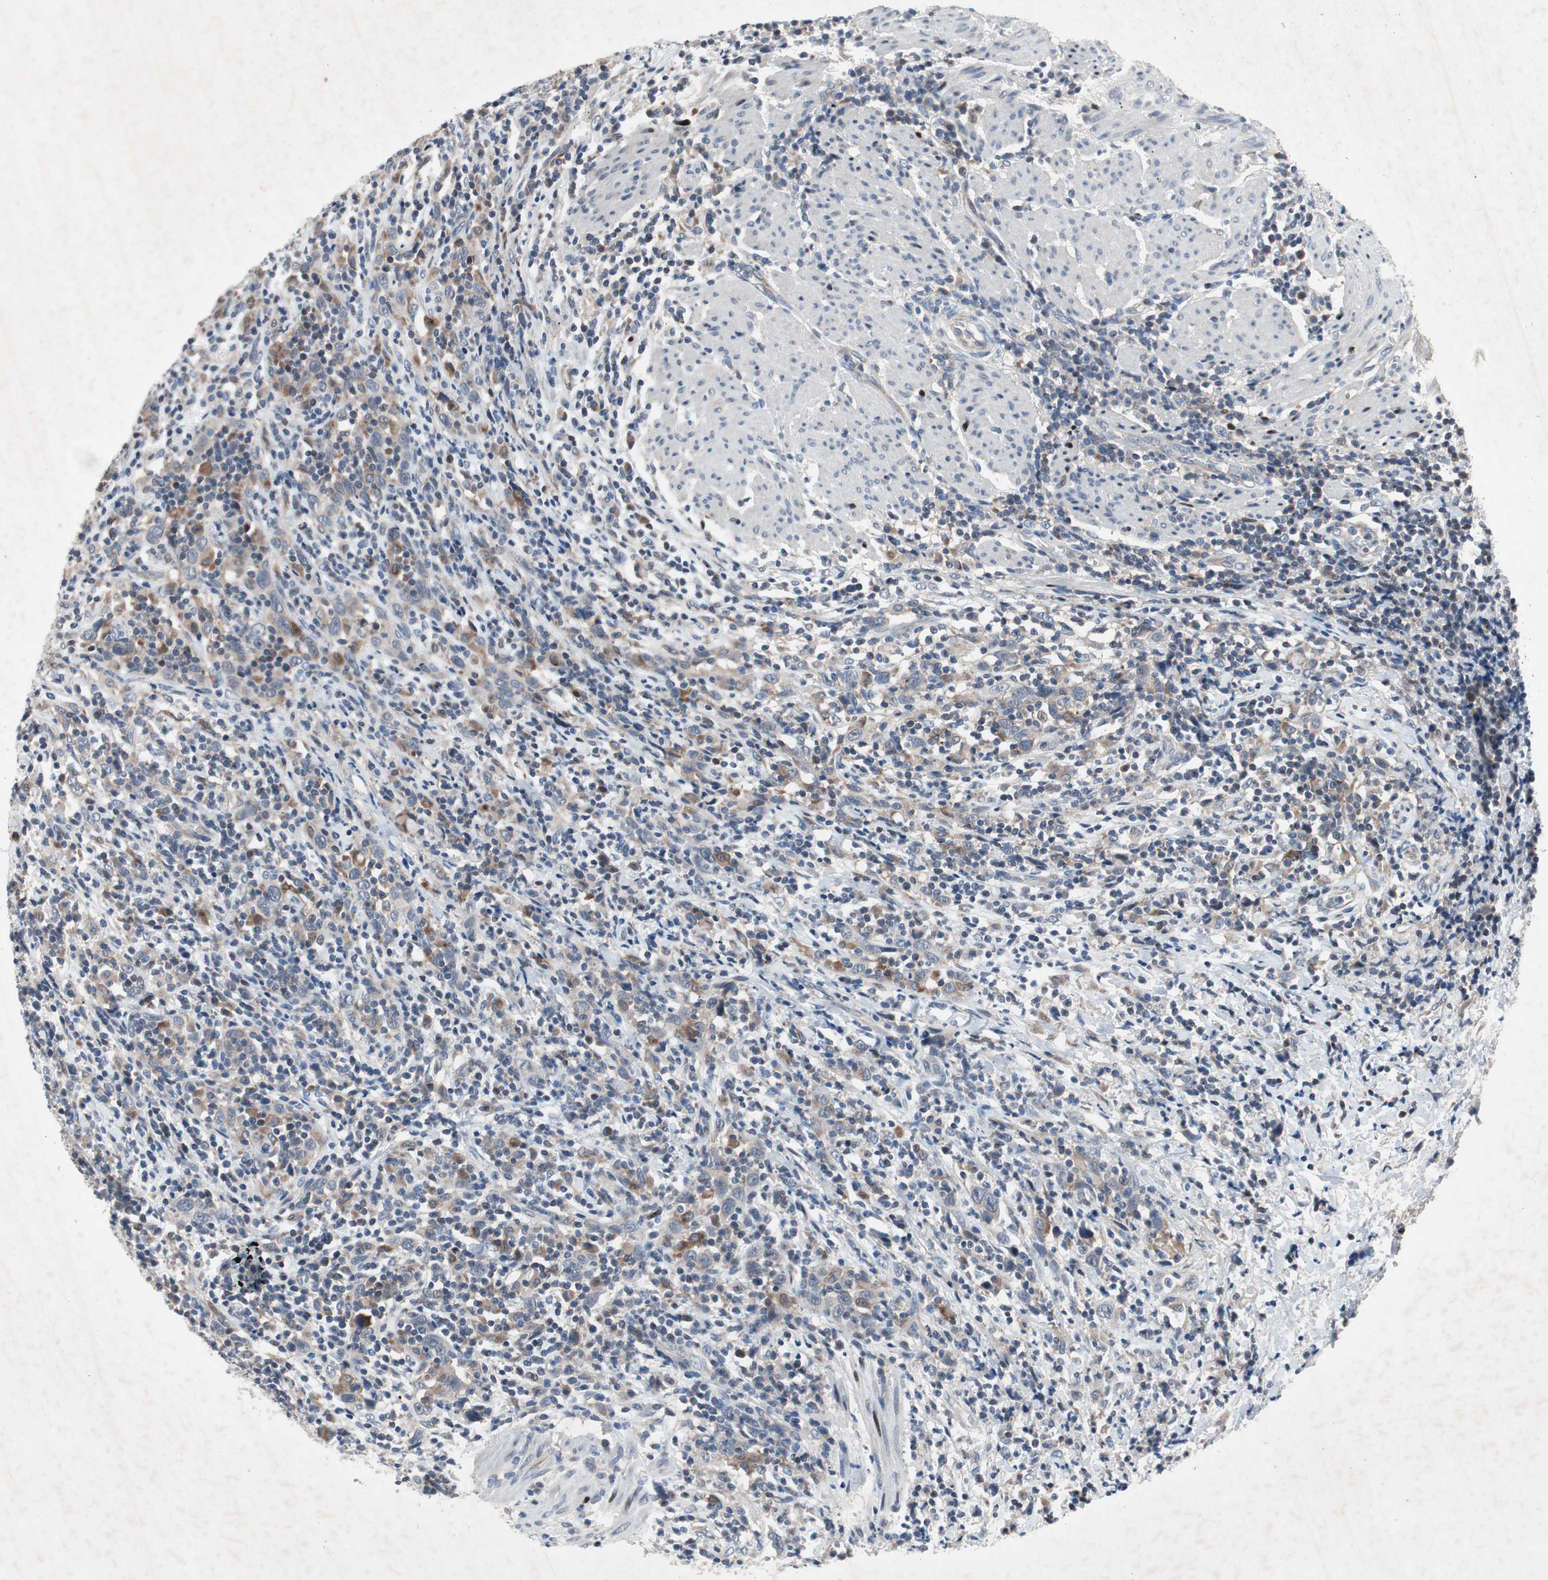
{"staining": {"intensity": "weak", "quantity": "25%-75%", "location": "cytoplasmic/membranous"}, "tissue": "urothelial cancer", "cell_type": "Tumor cells", "image_type": "cancer", "snomed": [{"axis": "morphology", "description": "Urothelial carcinoma, High grade"}, {"axis": "topography", "description": "Urinary bladder"}], "caption": "DAB (3,3'-diaminobenzidine) immunohistochemical staining of high-grade urothelial carcinoma reveals weak cytoplasmic/membranous protein expression in about 25%-75% of tumor cells. (IHC, brightfield microscopy, high magnification).", "gene": "MUTYH", "patient": {"sex": "male", "age": 61}}